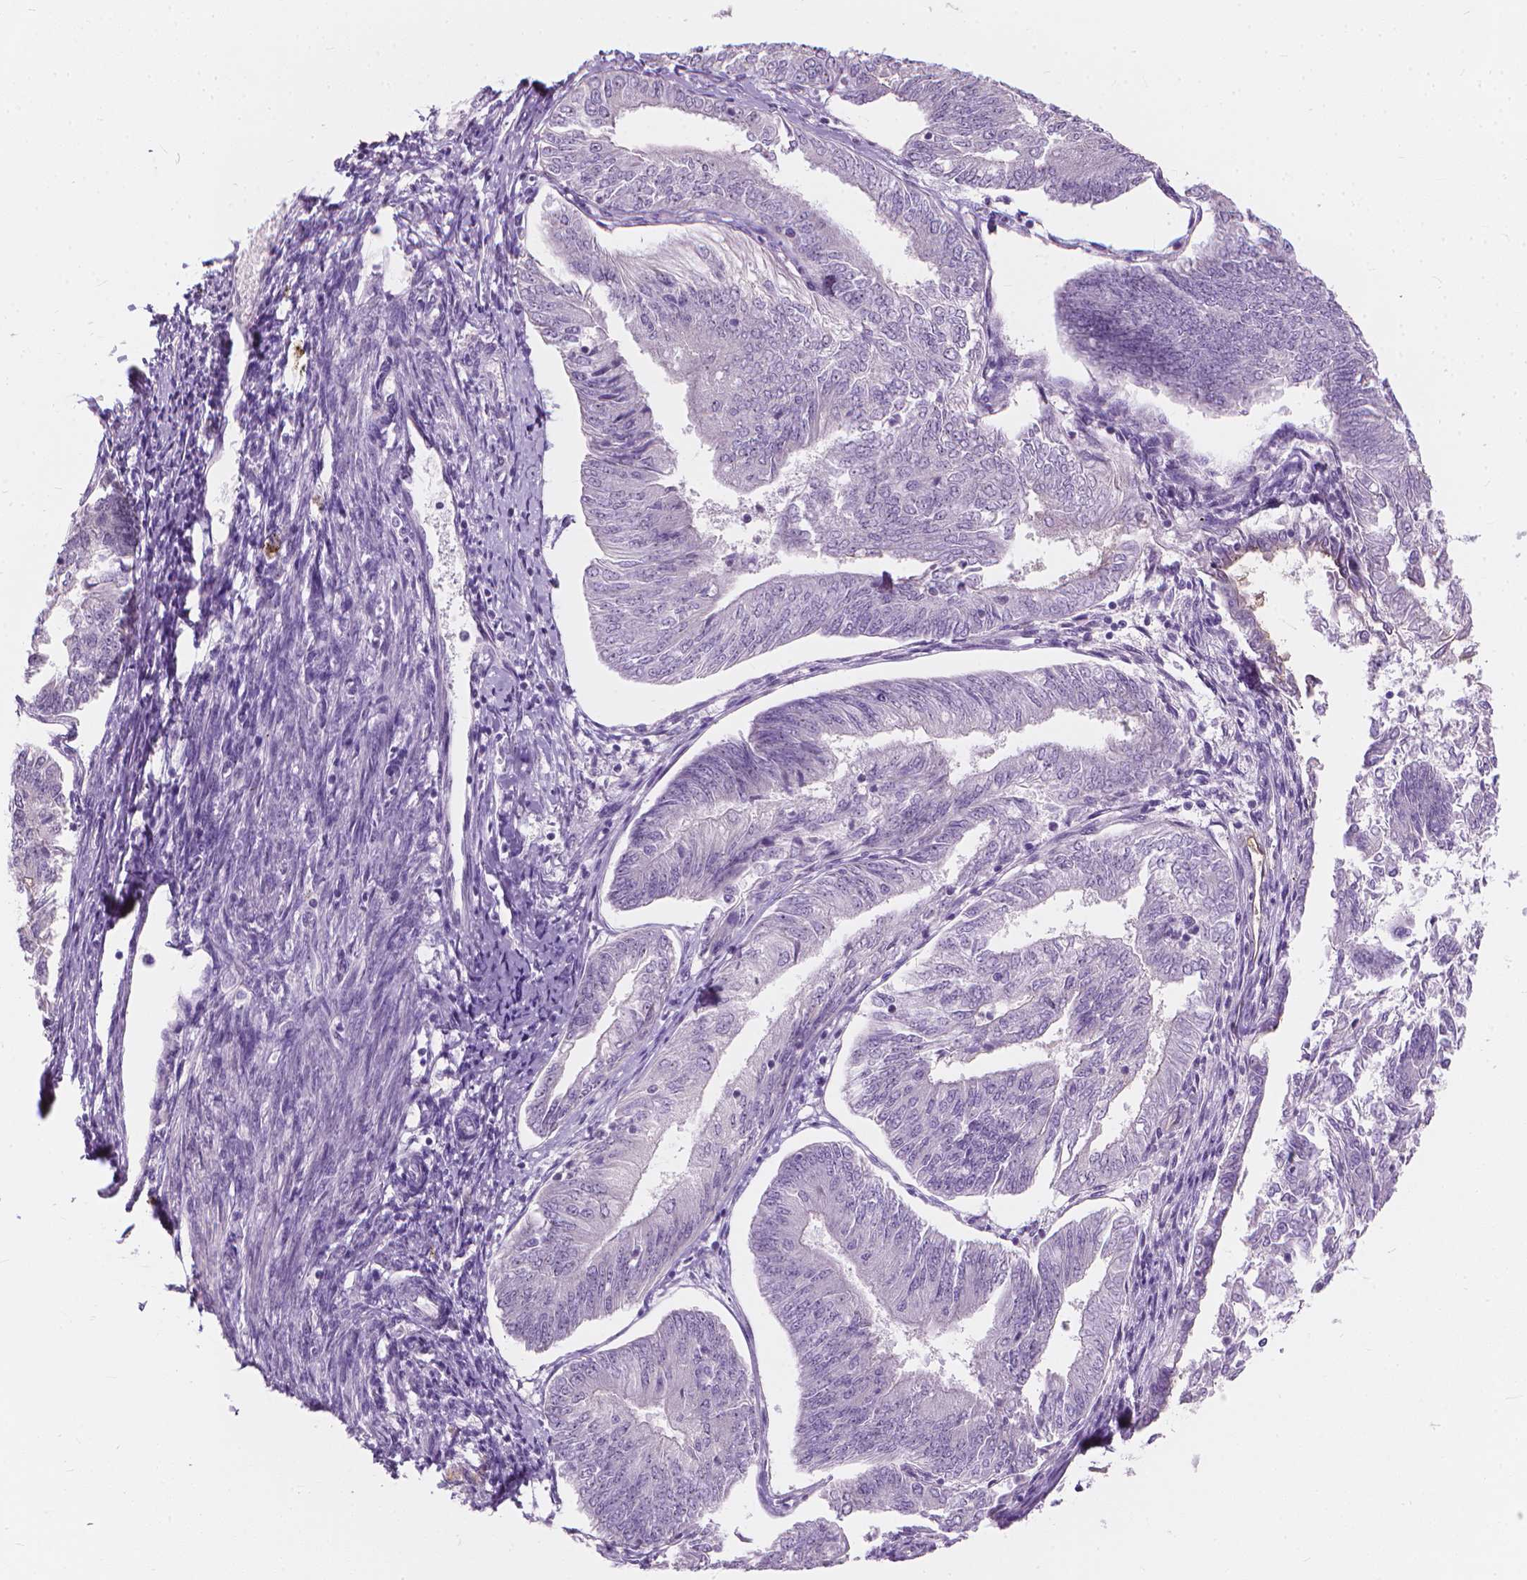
{"staining": {"intensity": "negative", "quantity": "none", "location": "none"}, "tissue": "endometrial cancer", "cell_type": "Tumor cells", "image_type": "cancer", "snomed": [{"axis": "morphology", "description": "Adenocarcinoma, NOS"}, {"axis": "topography", "description": "Endometrium"}], "caption": "A high-resolution micrograph shows immunohistochemistry (IHC) staining of adenocarcinoma (endometrial), which shows no significant staining in tumor cells. Brightfield microscopy of immunohistochemistry (IHC) stained with DAB (brown) and hematoxylin (blue), captured at high magnification.", "gene": "GPRC5A", "patient": {"sex": "female", "age": 58}}